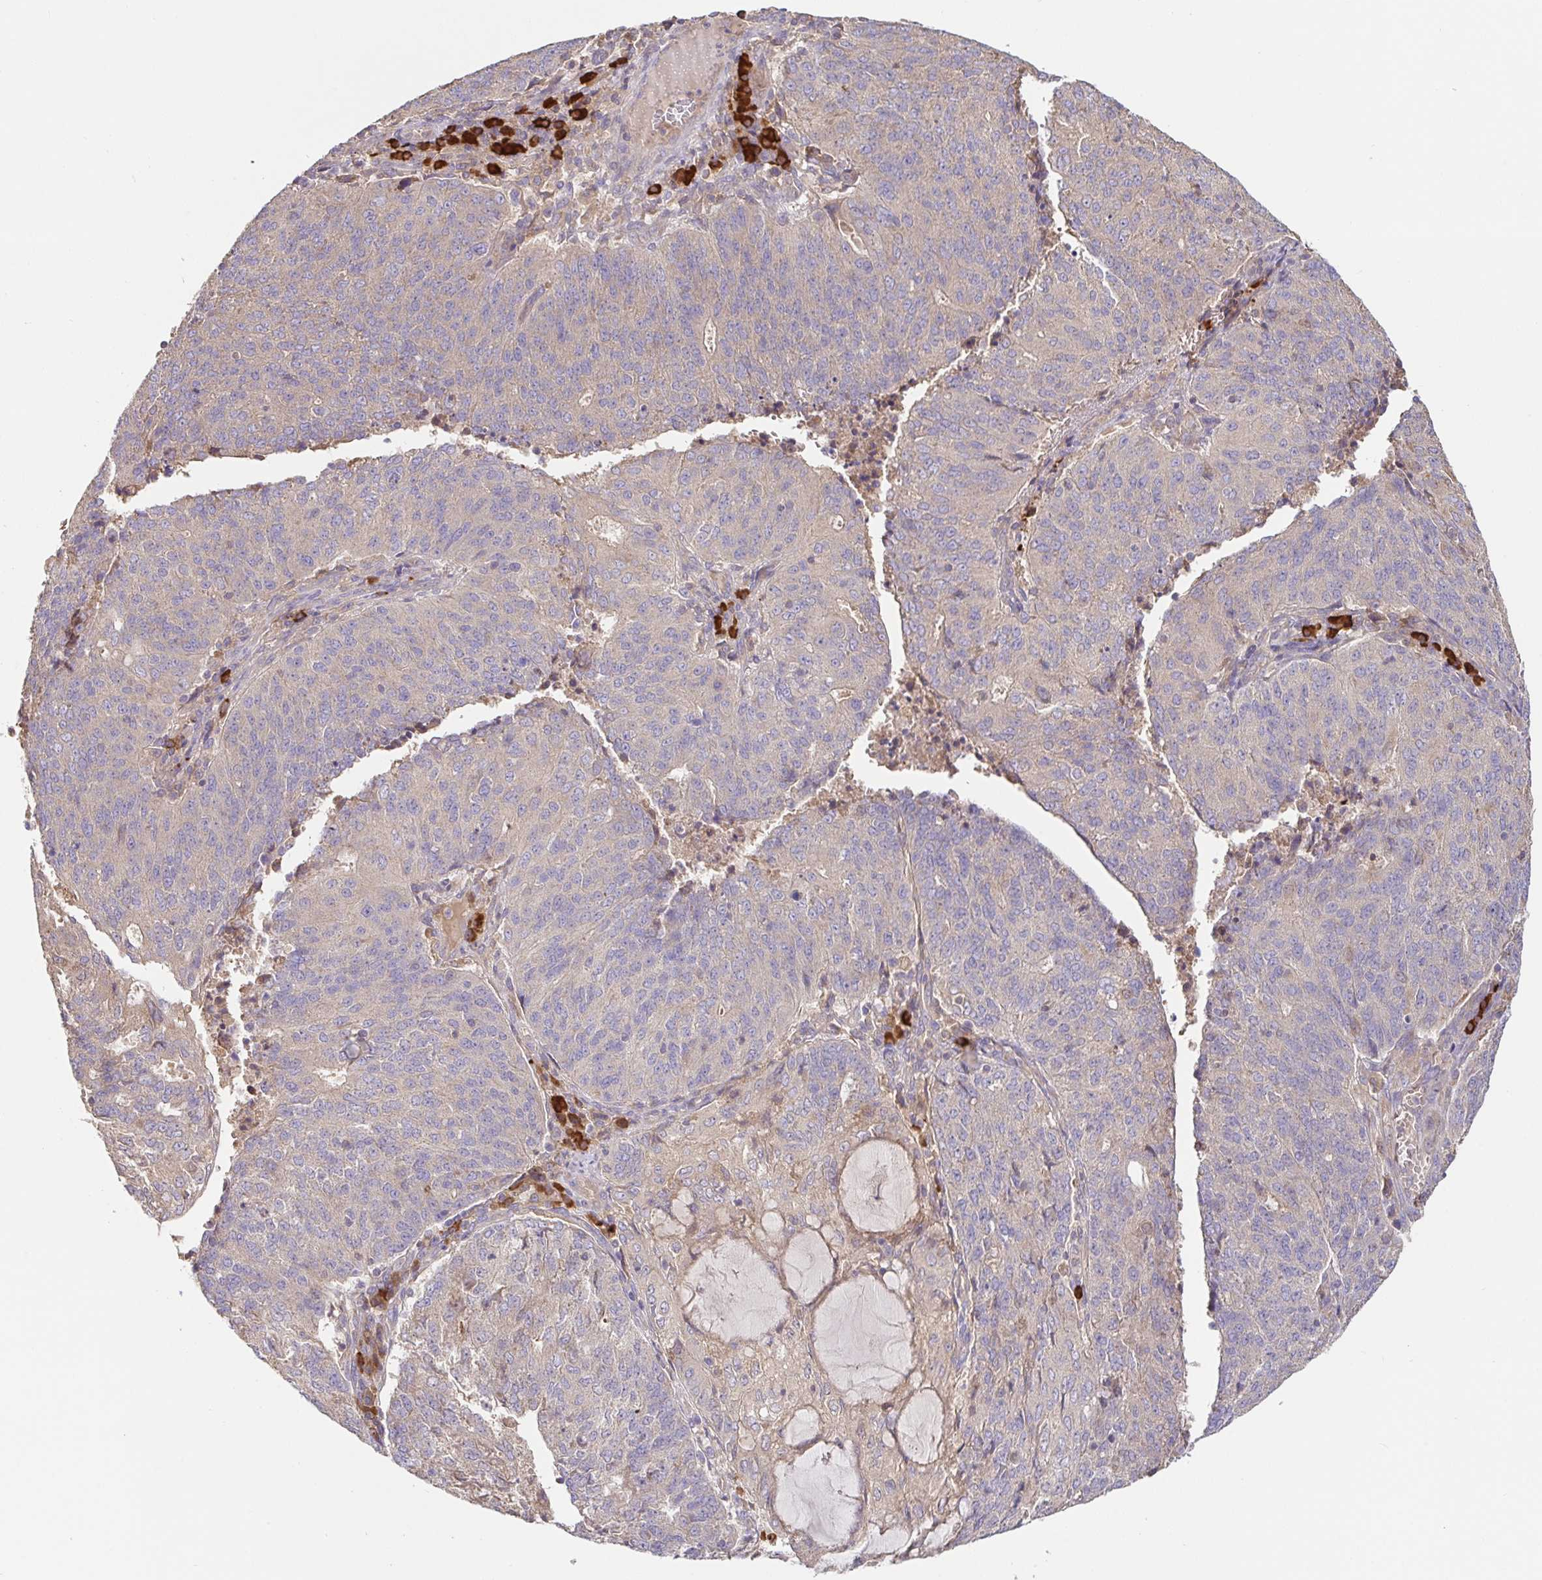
{"staining": {"intensity": "negative", "quantity": "none", "location": "none"}, "tissue": "endometrial cancer", "cell_type": "Tumor cells", "image_type": "cancer", "snomed": [{"axis": "morphology", "description": "Adenocarcinoma, NOS"}, {"axis": "topography", "description": "Endometrium"}], "caption": "The photomicrograph shows no significant expression in tumor cells of endometrial adenocarcinoma. (Brightfield microscopy of DAB (3,3'-diaminobenzidine) immunohistochemistry (IHC) at high magnification).", "gene": "HAGH", "patient": {"sex": "female", "age": 82}}